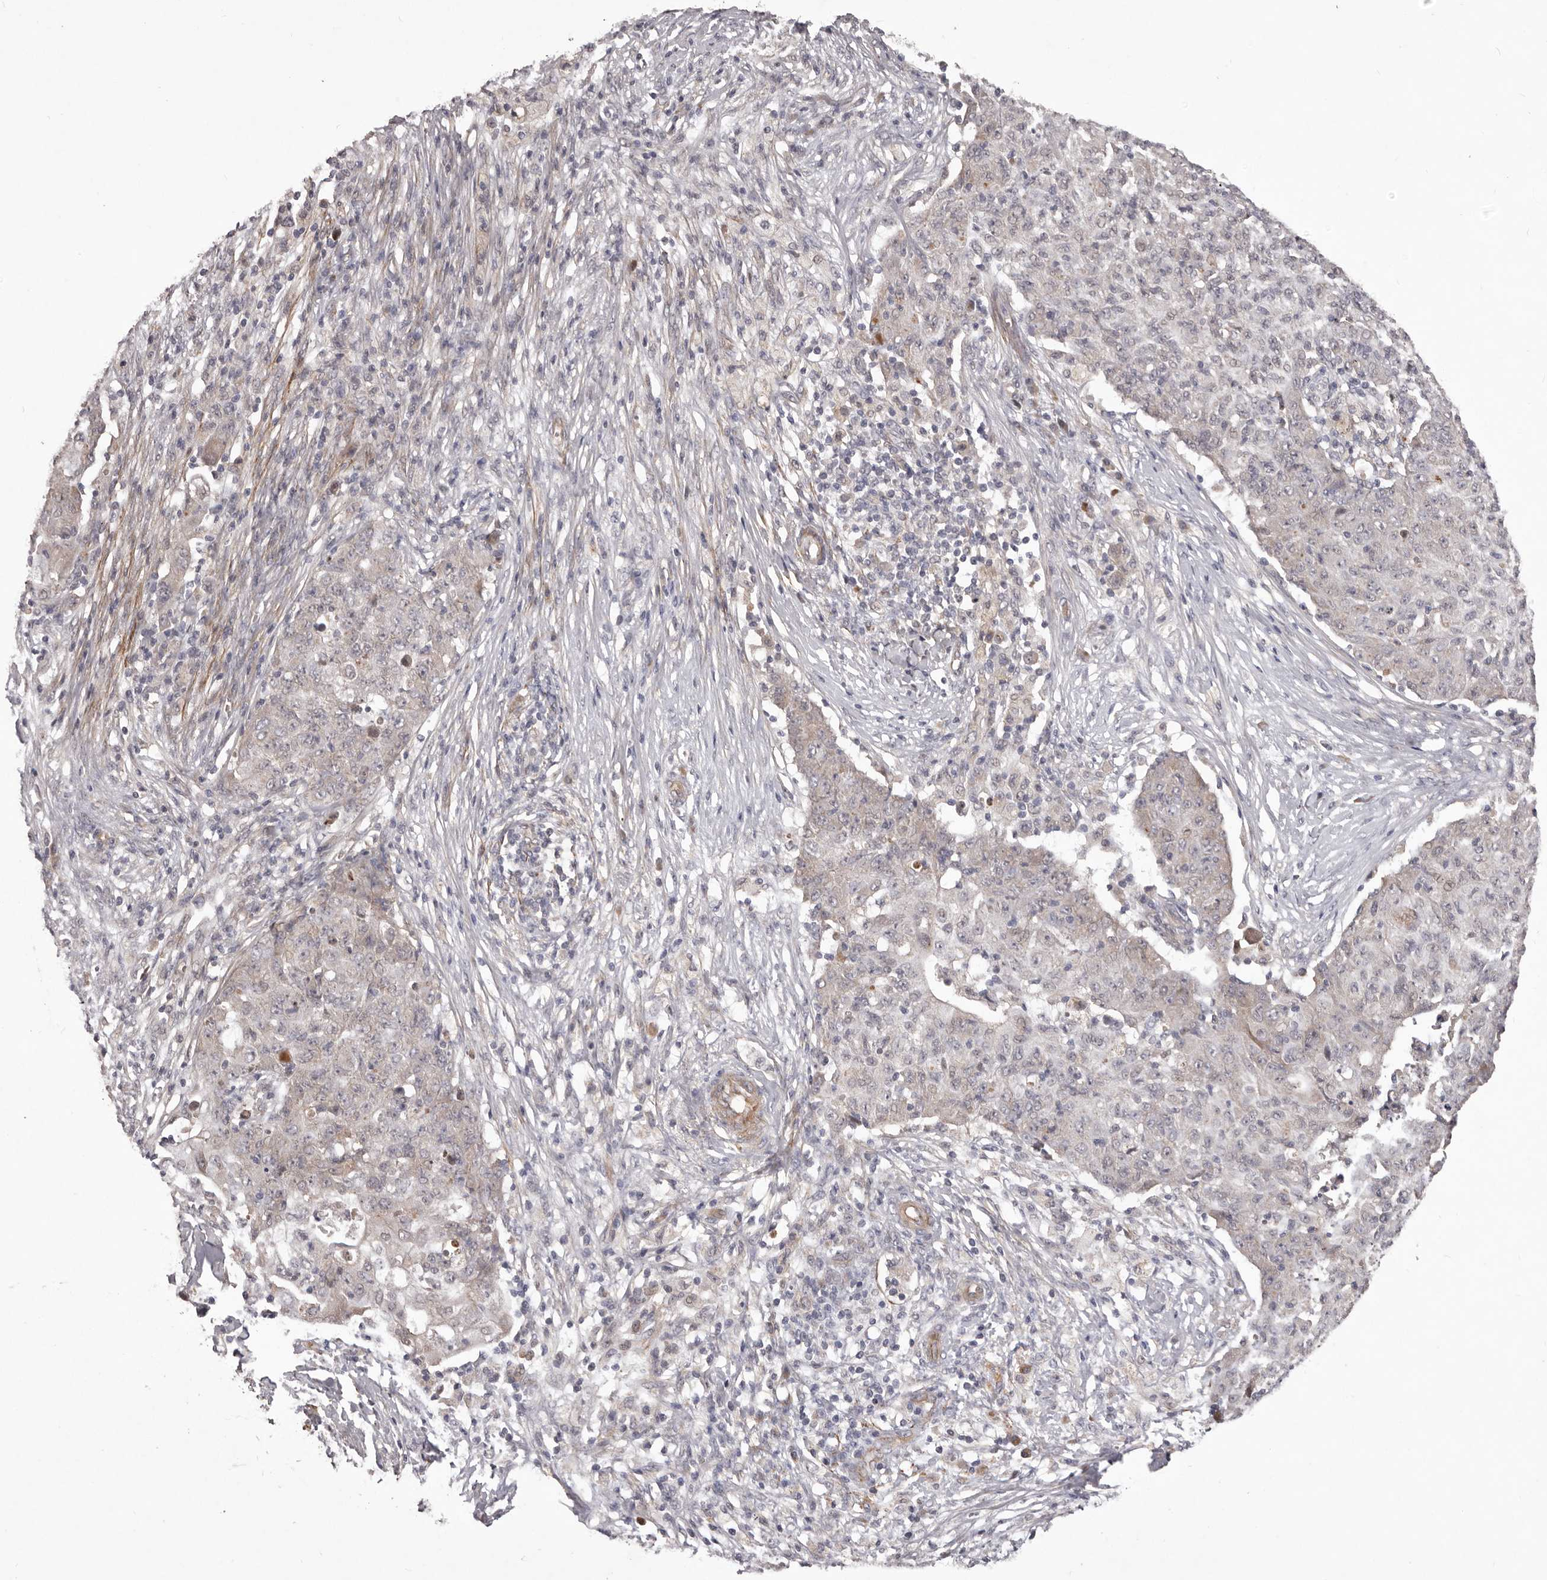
{"staining": {"intensity": "negative", "quantity": "none", "location": "none"}, "tissue": "ovarian cancer", "cell_type": "Tumor cells", "image_type": "cancer", "snomed": [{"axis": "morphology", "description": "Carcinoma, endometroid"}, {"axis": "topography", "description": "Ovary"}], "caption": "The histopathology image demonstrates no significant positivity in tumor cells of ovarian cancer (endometroid carcinoma). (Immunohistochemistry, brightfield microscopy, high magnification).", "gene": "HBS1L", "patient": {"sex": "female", "age": 42}}